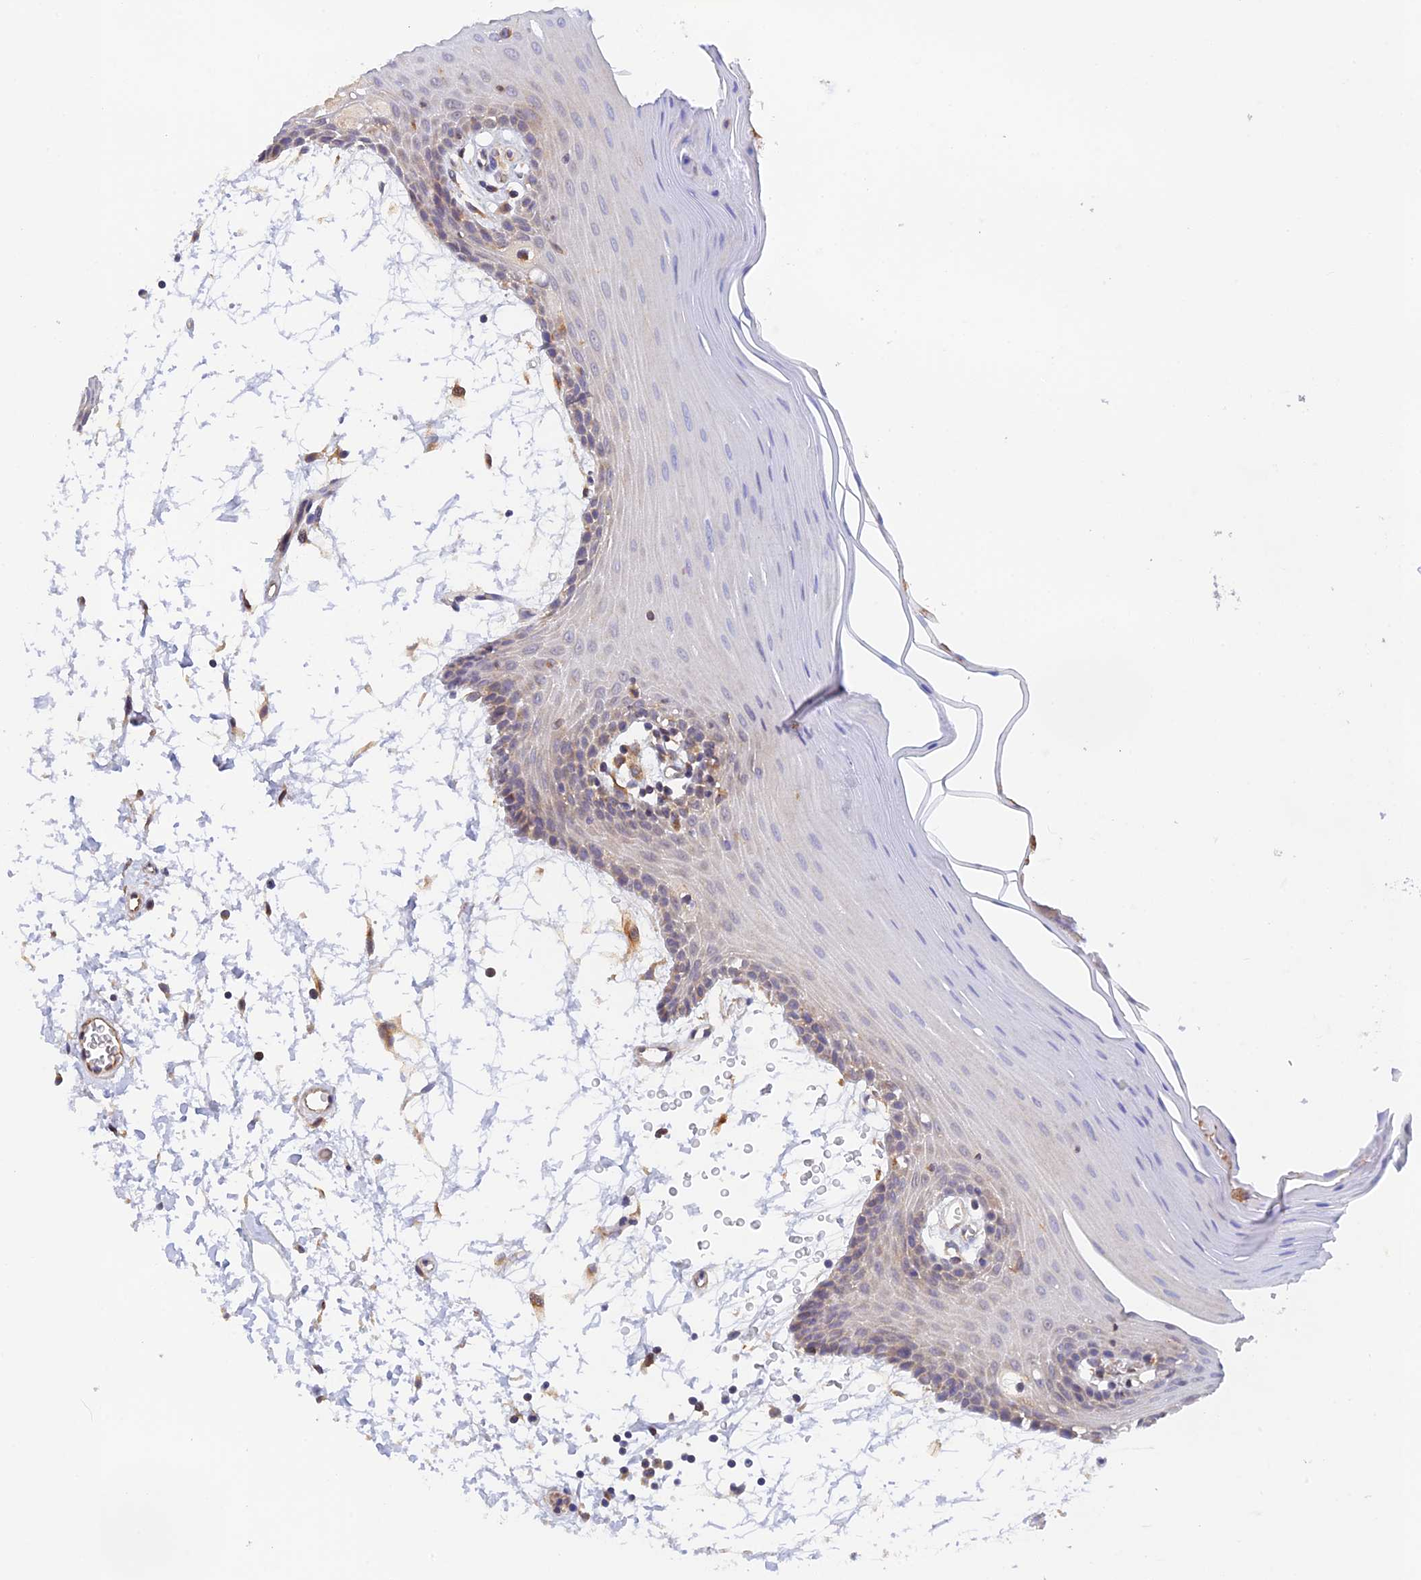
{"staining": {"intensity": "weak", "quantity": "25%-75%", "location": "cytoplasmic/membranous"}, "tissue": "oral mucosa", "cell_type": "Squamous epithelial cells", "image_type": "normal", "snomed": [{"axis": "morphology", "description": "Normal tissue, NOS"}, {"axis": "topography", "description": "Skeletal muscle"}, {"axis": "topography", "description": "Oral tissue"}, {"axis": "topography", "description": "Salivary gland"}, {"axis": "topography", "description": "Peripheral nerve tissue"}], "caption": "IHC photomicrograph of normal oral mucosa: human oral mucosa stained using immunohistochemistry displays low levels of weak protein expression localized specifically in the cytoplasmic/membranous of squamous epithelial cells, appearing as a cytoplasmic/membranous brown color.", "gene": "RANBP6", "patient": {"sex": "male", "age": 54}}